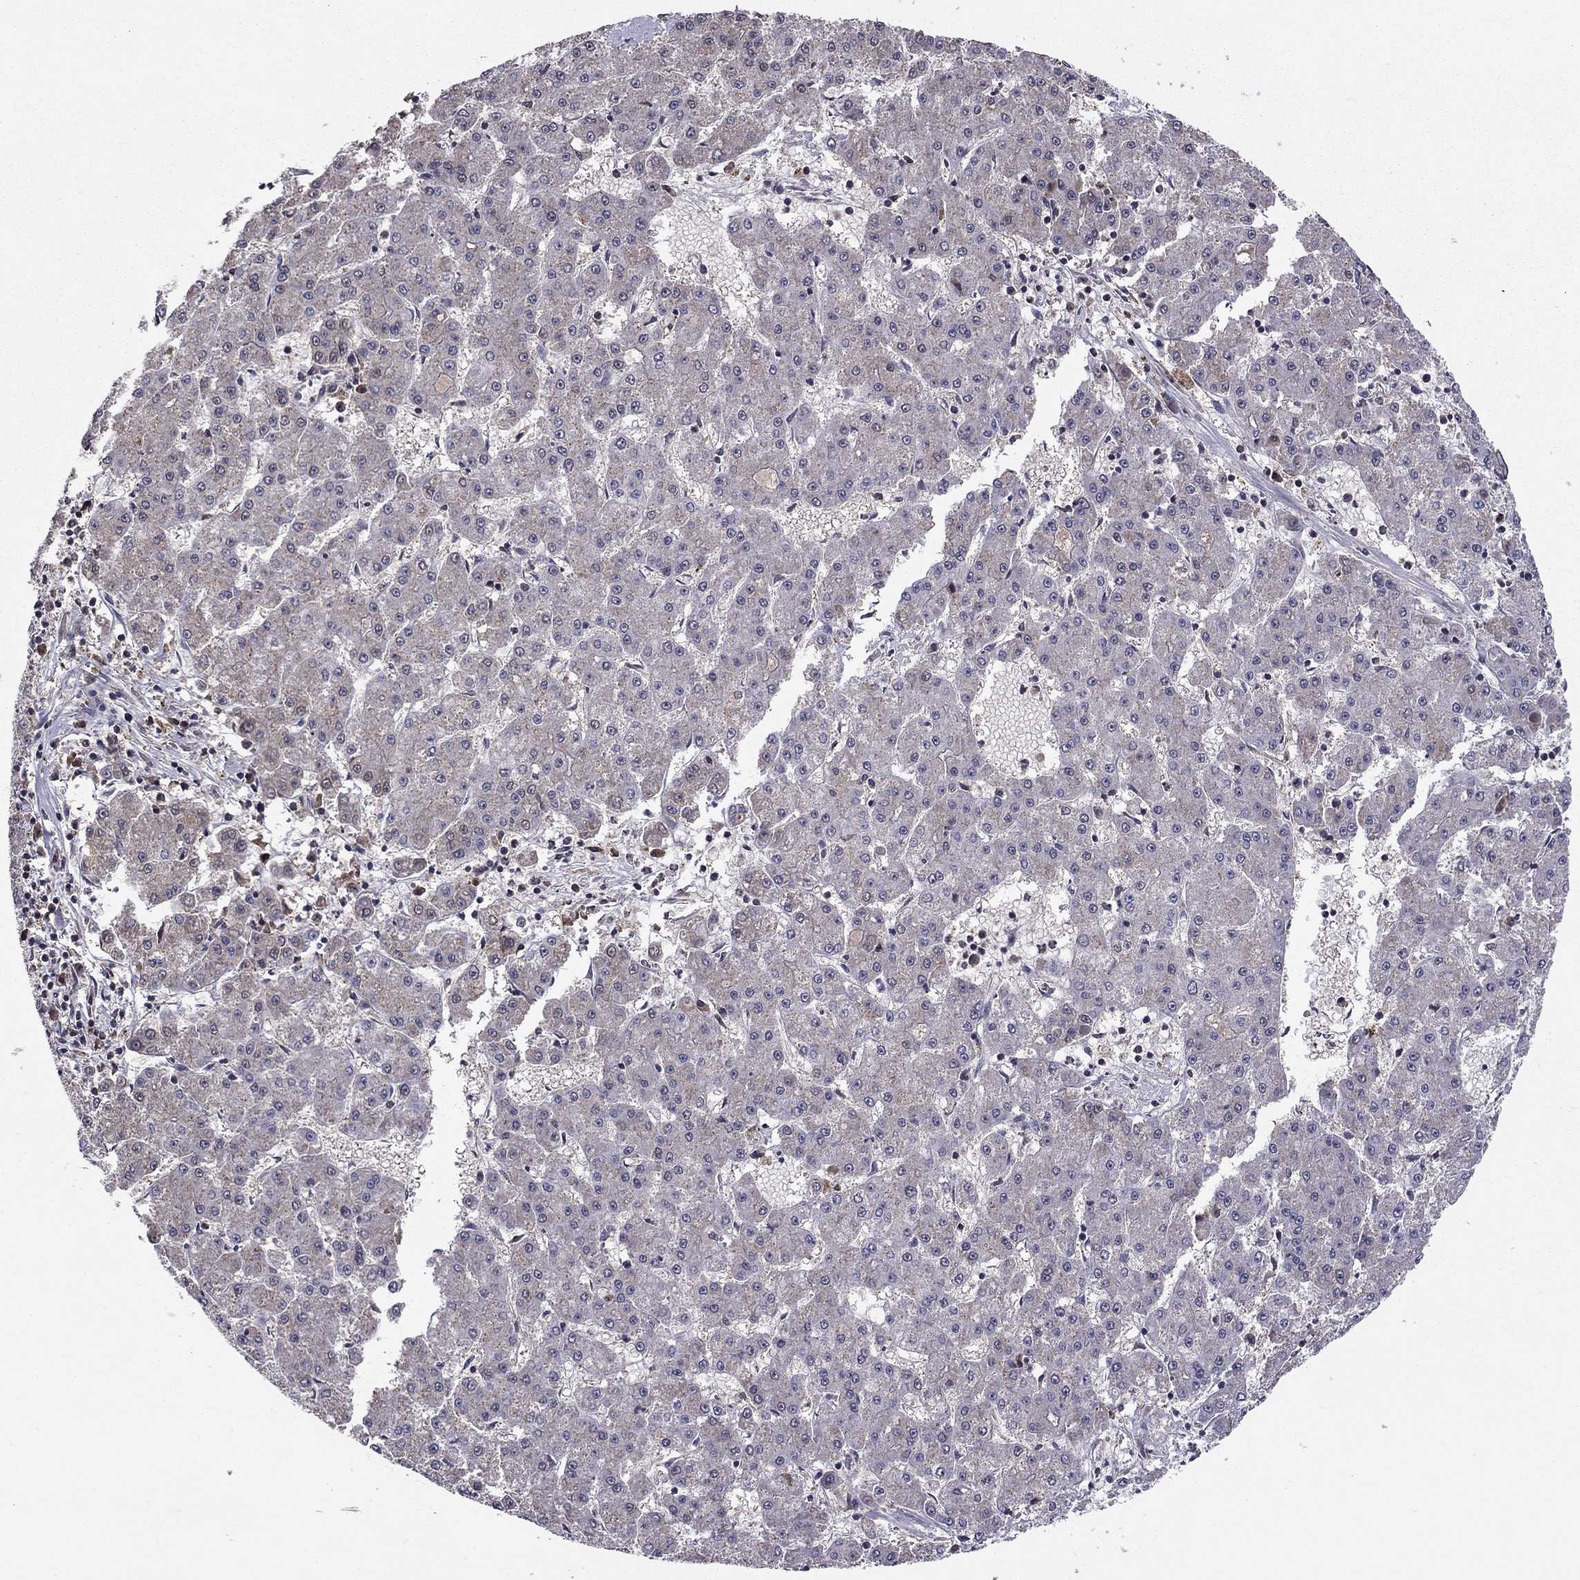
{"staining": {"intensity": "negative", "quantity": "none", "location": "none"}, "tissue": "liver cancer", "cell_type": "Tumor cells", "image_type": "cancer", "snomed": [{"axis": "morphology", "description": "Carcinoma, Hepatocellular, NOS"}, {"axis": "topography", "description": "Liver"}], "caption": "A micrograph of human liver cancer (hepatocellular carcinoma) is negative for staining in tumor cells. The staining is performed using DAB brown chromogen with nuclei counter-stained in using hematoxylin.", "gene": "HCN1", "patient": {"sex": "male", "age": 73}}